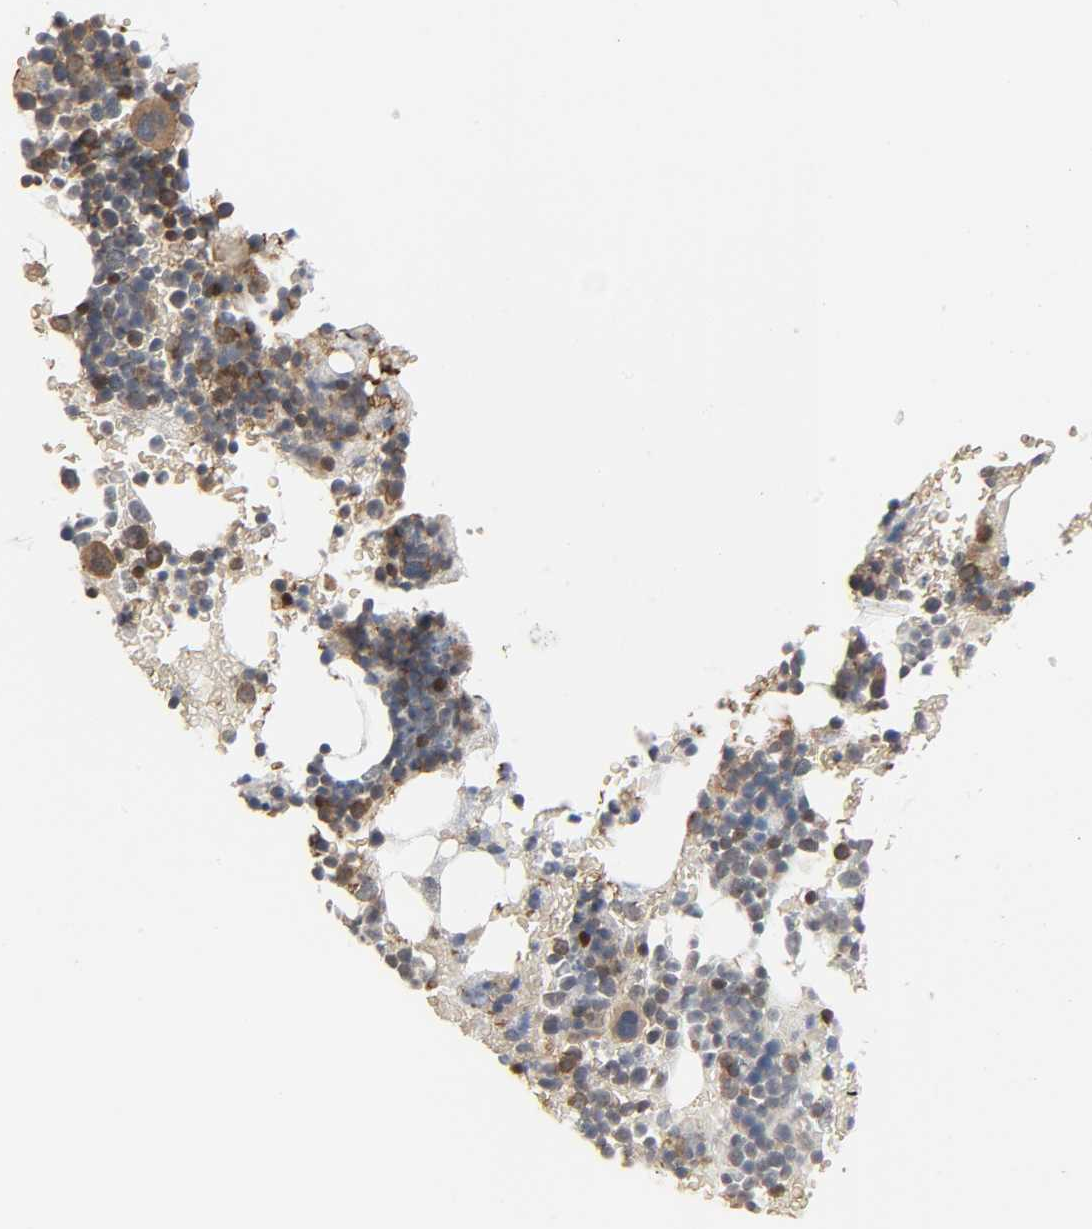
{"staining": {"intensity": "strong", "quantity": "25%-75%", "location": "cytoplasmic/membranous,nuclear"}, "tissue": "bone marrow", "cell_type": "Hematopoietic cells", "image_type": "normal", "snomed": [{"axis": "morphology", "description": "Normal tissue, NOS"}, {"axis": "topography", "description": "Bone marrow"}], "caption": "A brown stain shows strong cytoplasmic/membranous,nuclear positivity of a protein in hematopoietic cells of unremarkable human bone marrow.", "gene": "PLEKHA2", "patient": {"sex": "male", "age": 17}}